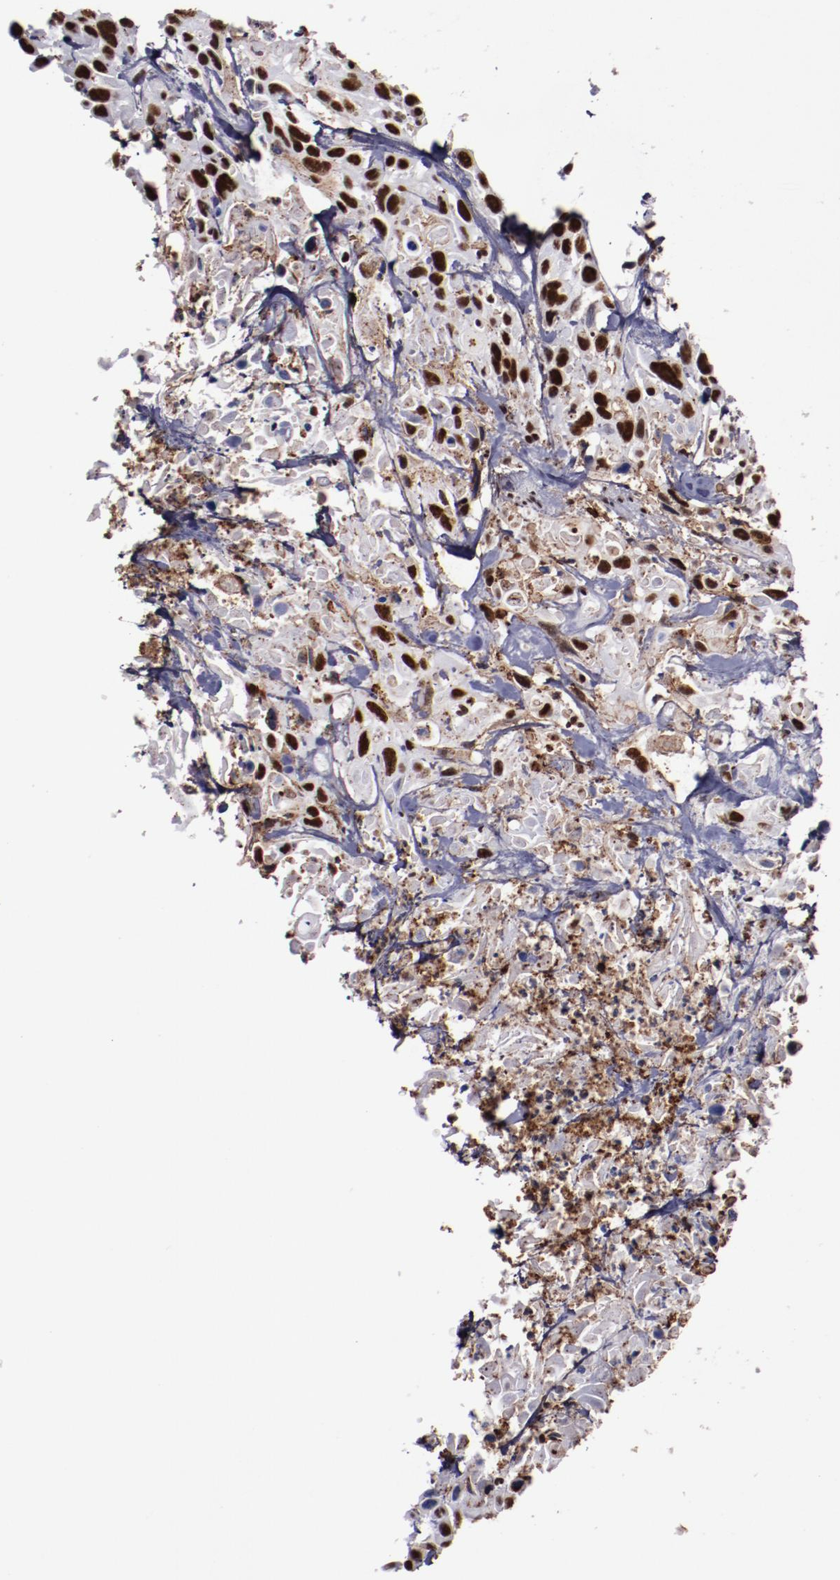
{"staining": {"intensity": "strong", "quantity": ">75%", "location": "nuclear"}, "tissue": "urothelial cancer", "cell_type": "Tumor cells", "image_type": "cancer", "snomed": [{"axis": "morphology", "description": "Urothelial carcinoma, High grade"}, {"axis": "topography", "description": "Urinary bladder"}], "caption": "Tumor cells display strong nuclear expression in about >75% of cells in urothelial carcinoma (high-grade).", "gene": "PPP4R3A", "patient": {"sex": "female", "age": 84}}